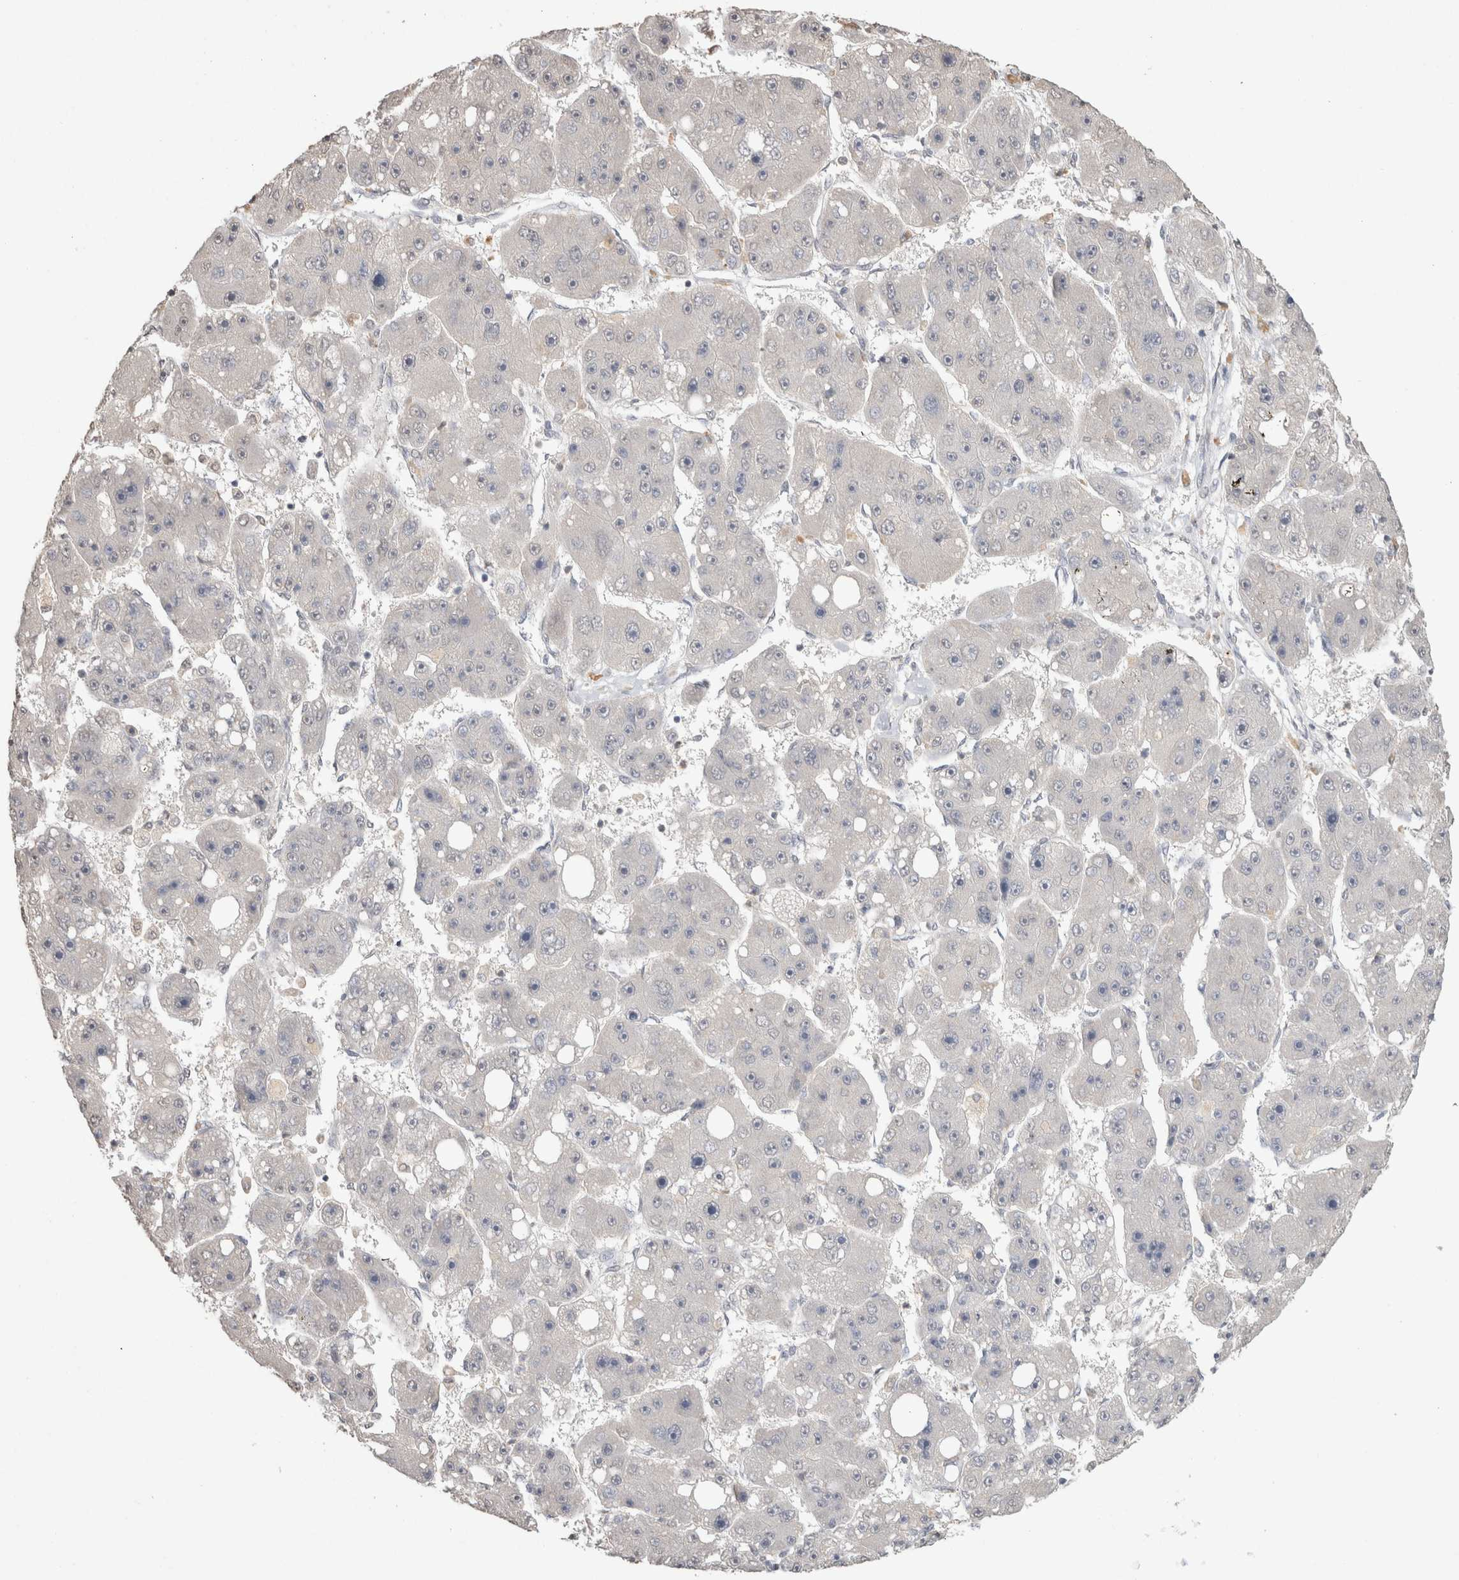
{"staining": {"intensity": "negative", "quantity": "none", "location": "none"}, "tissue": "liver cancer", "cell_type": "Tumor cells", "image_type": "cancer", "snomed": [{"axis": "morphology", "description": "Carcinoma, Hepatocellular, NOS"}, {"axis": "topography", "description": "Liver"}], "caption": "Immunohistochemical staining of liver cancer (hepatocellular carcinoma) exhibits no significant expression in tumor cells.", "gene": "NAALADL2", "patient": {"sex": "female", "age": 61}}